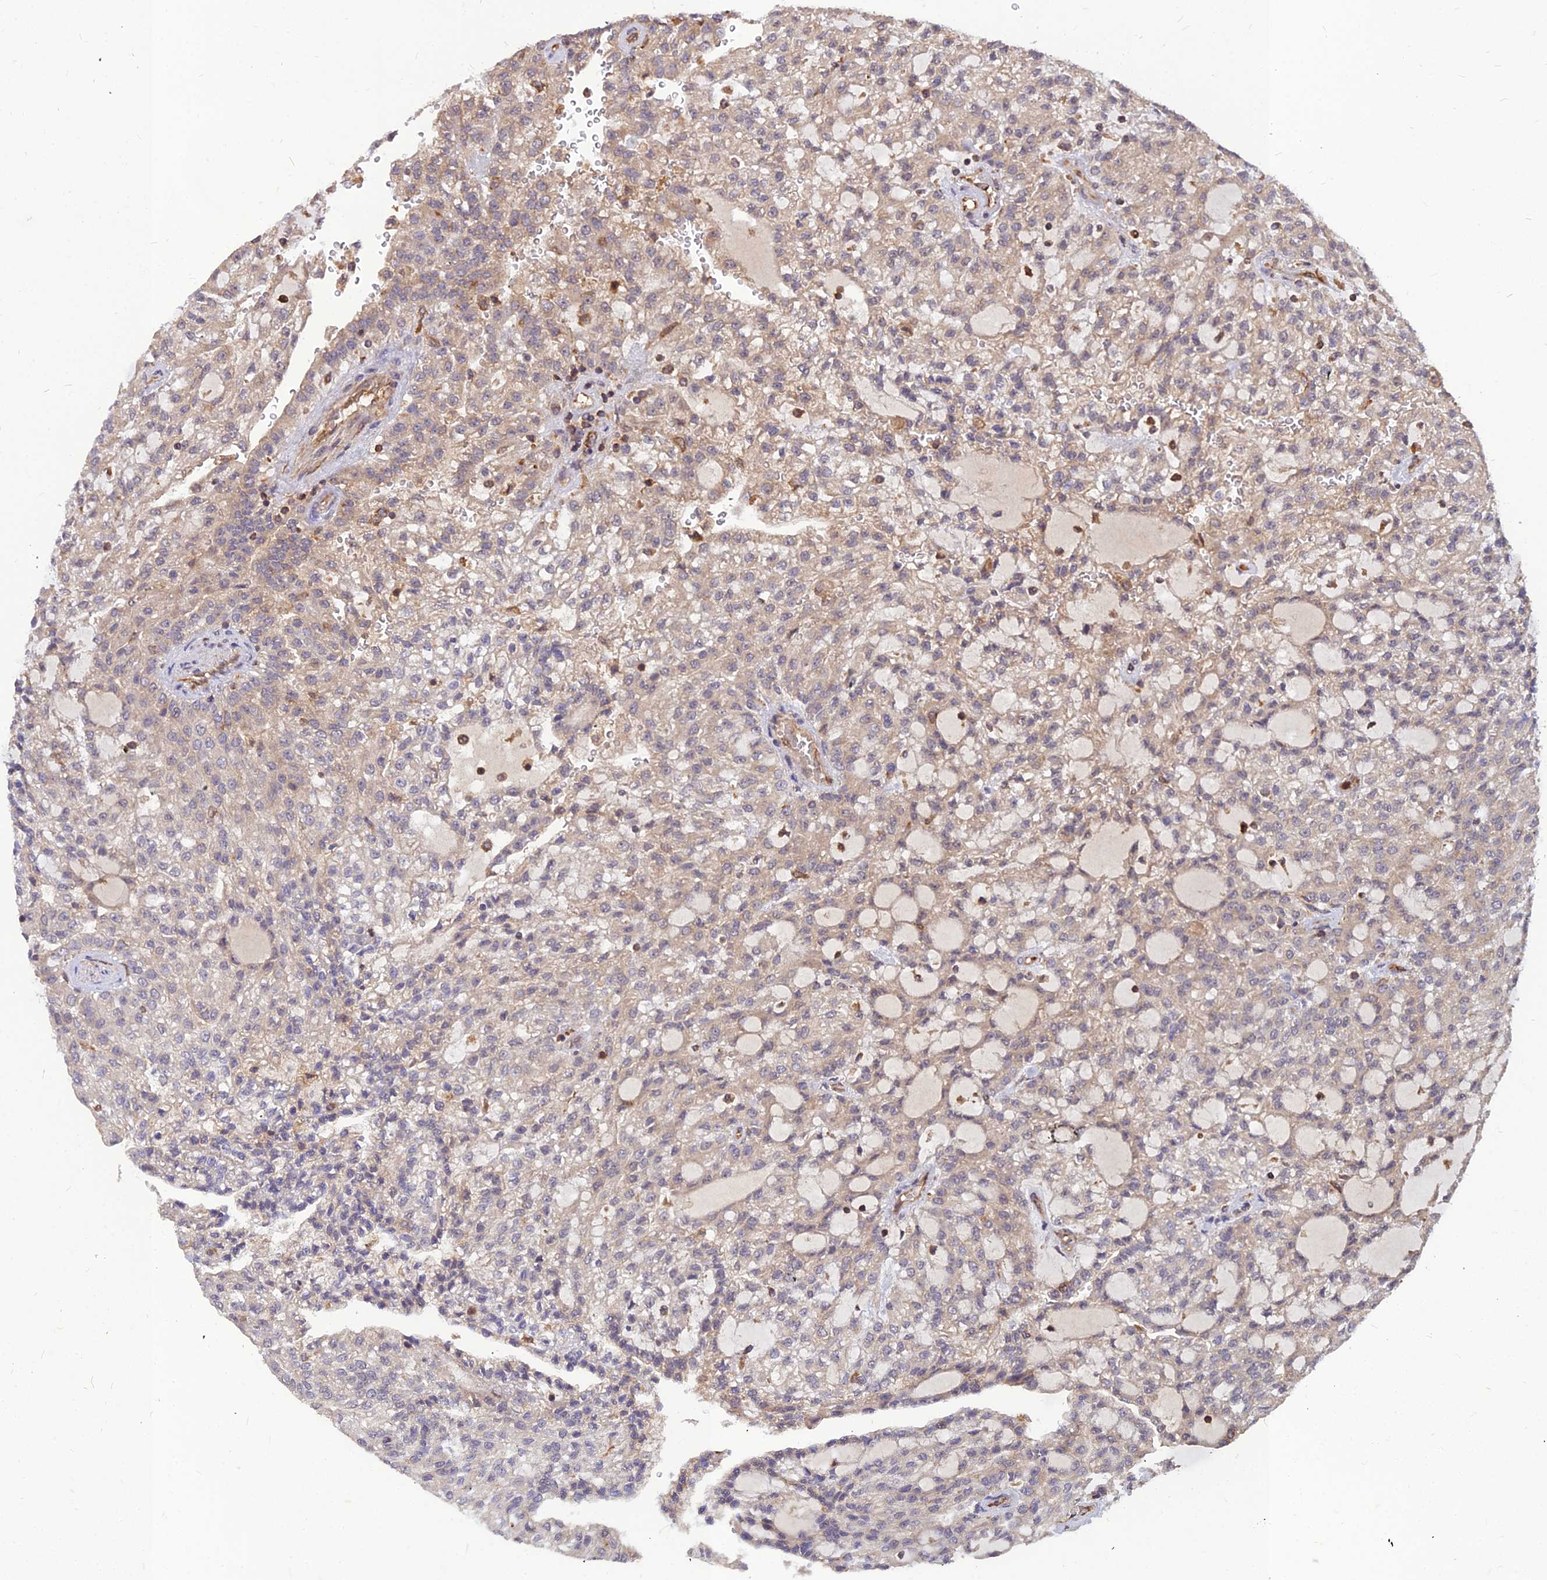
{"staining": {"intensity": "negative", "quantity": "none", "location": "none"}, "tissue": "renal cancer", "cell_type": "Tumor cells", "image_type": "cancer", "snomed": [{"axis": "morphology", "description": "Adenocarcinoma, NOS"}, {"axis": "topography", "description": "Kidney"}], "caption": "Immunohistochemistry (IHC) micrograph of neoplastic tissue: human renal cancer (adenocarcinoma) stained with DAB reveals no significant protein positivity in tumor cells.", "gene": "ZNF467", "patient": {"sex": "male", "age": 63}}